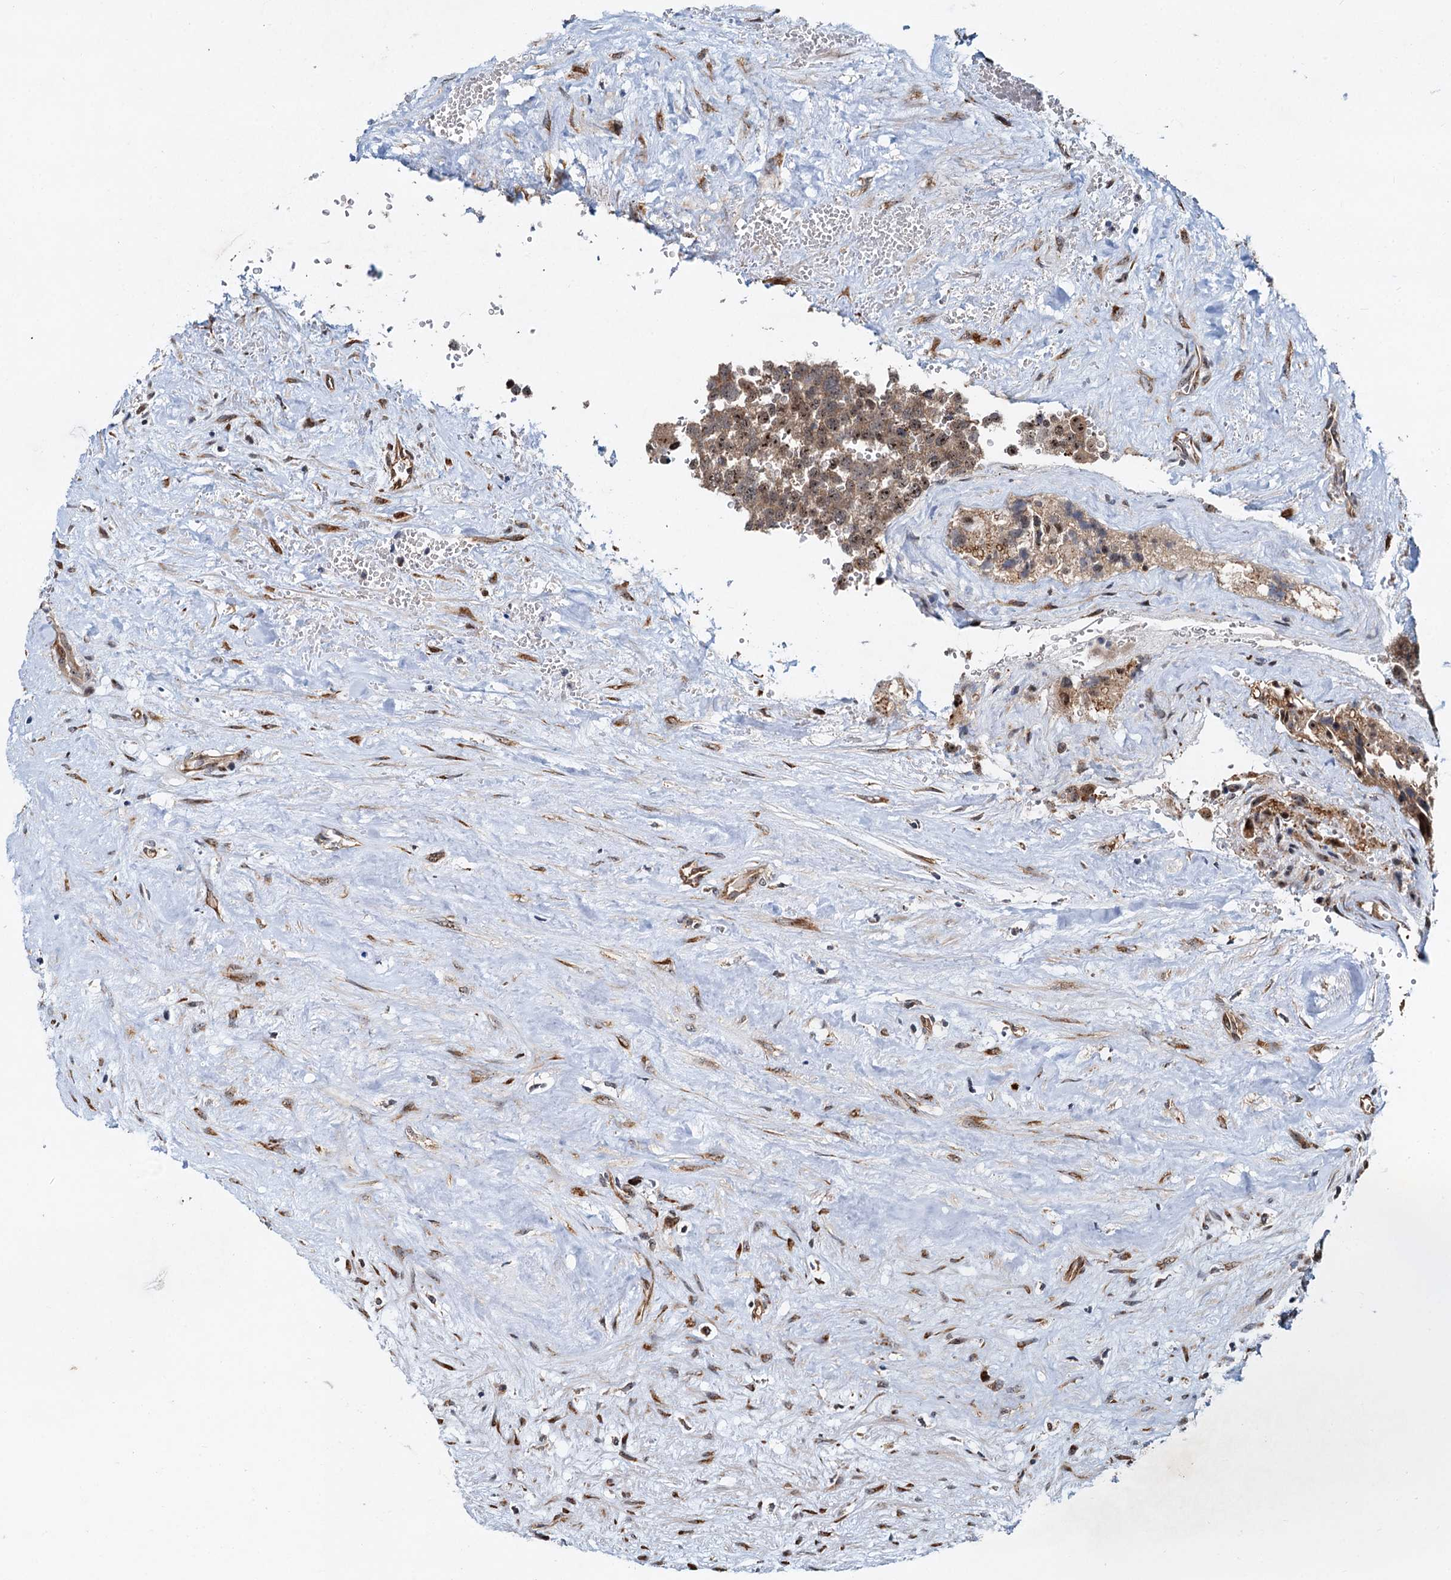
{"staining": {"intensity": "moderate", "quantity": ">75%", "location": "cytoplasmic/membranous,nuclear"}, "tissue": "testis cancer", "cell_type": "Tumor cells", "image_type": "cancer", "snomed": [{"axis": "morphology", "description": "Seminoma, NOS"}, {"axis": "topography", "description": "Testis"}], "caption": "Immunohistochemical staining of seminoma (testis) exhibits moderate cytoplasmic/membranous and nuclear protein staining in about >75% of tumor cells. (DAB (3,3'-diaminobenzidine) IHC with brightfield microscopy, high magnification).", "gene": "DNAJC21", "patient": {"sex": "male", "age": 71}}